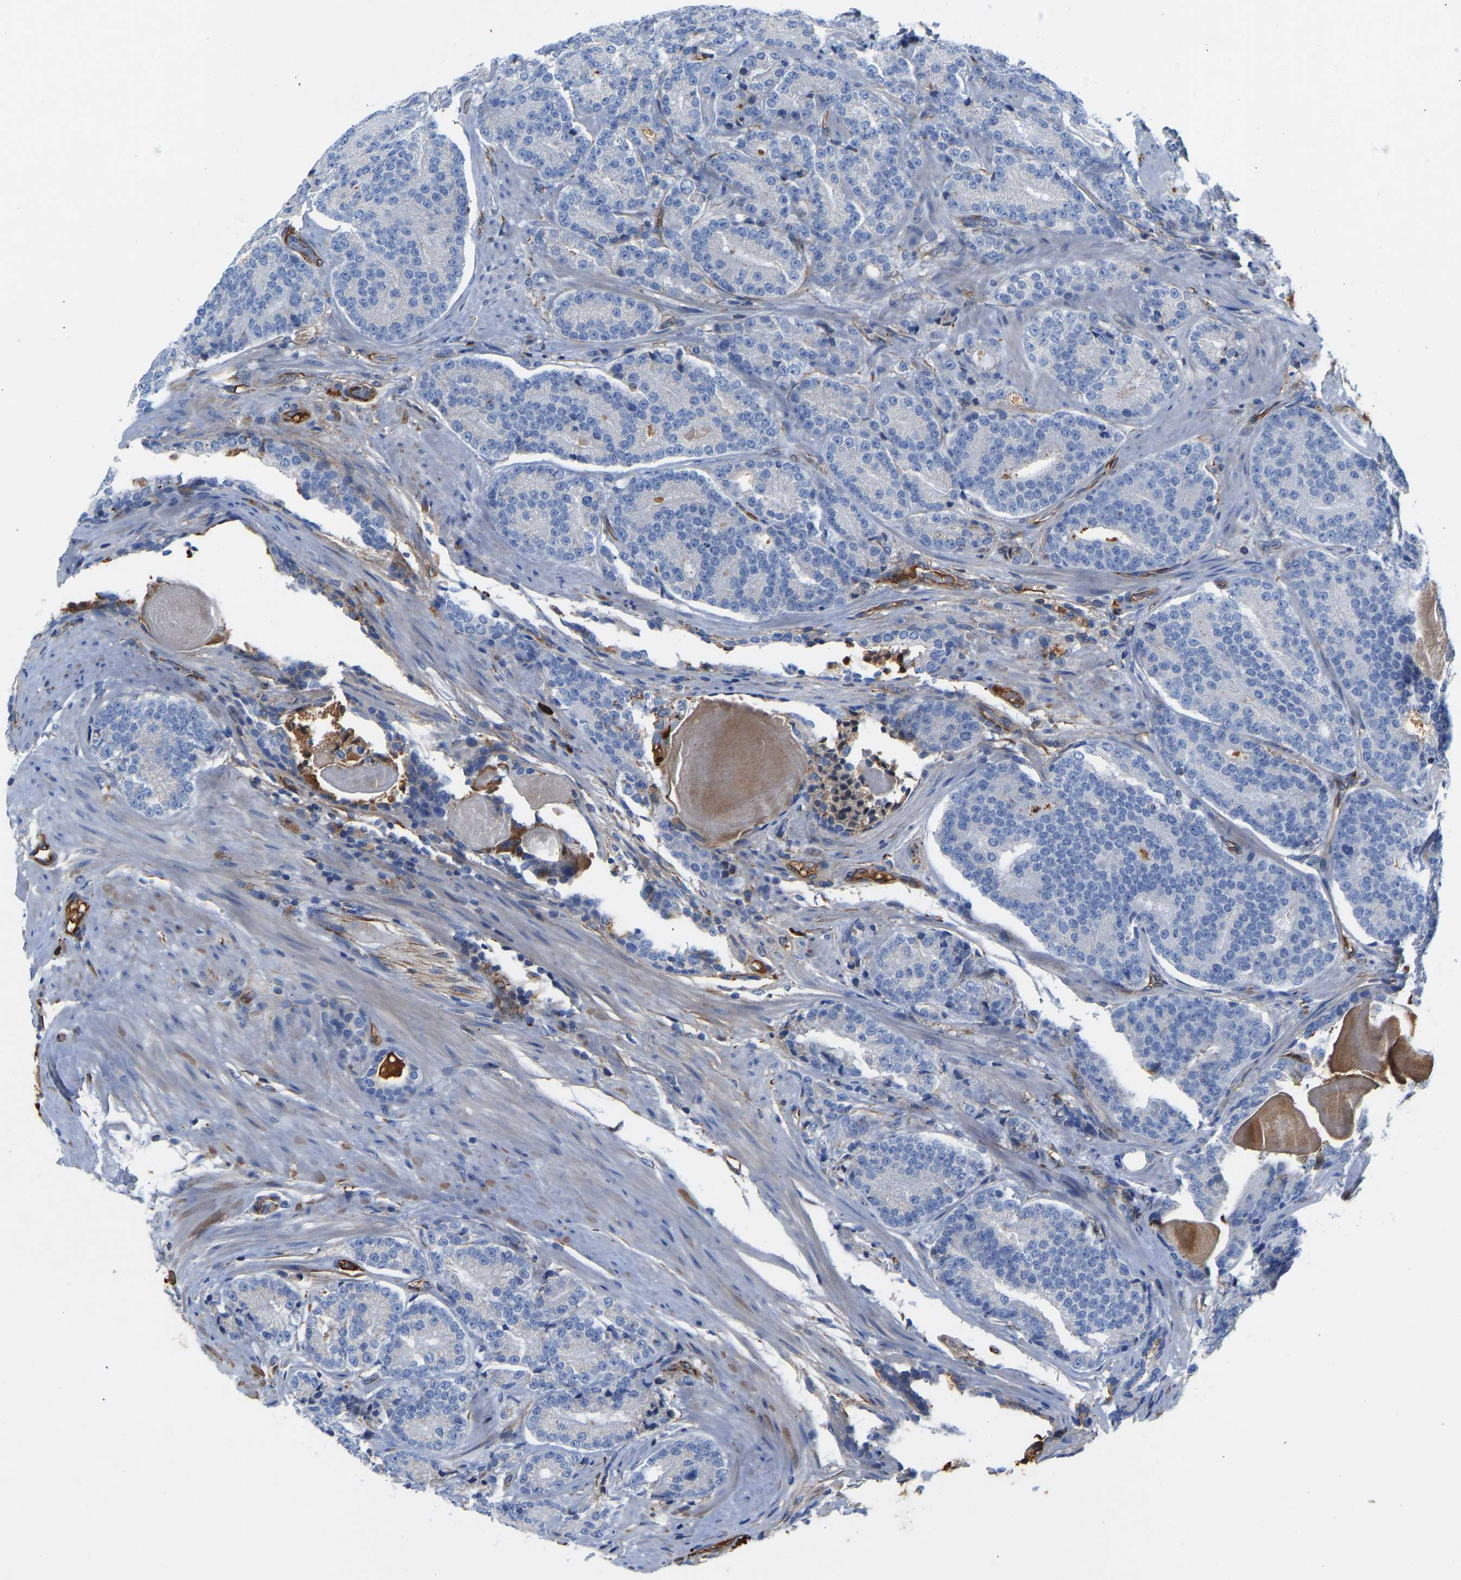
{"staining": {"intensity": "negative", "quantity": "none", "location": "none"}, "tissue": "prostate cancer", "cell_type": "Tumor cells", "image_type": "cancer", "snomed": [{"axis": "morphology", "description": "Adenocarcinoma, High grade"}, {"axis": "topography", "description": "Prostate"}], "caption": "An image of human prostate cancer is negative for staining in tumor cells.", "gene": "HSPG2", "patient": {"sex": "male", "age": 61}}